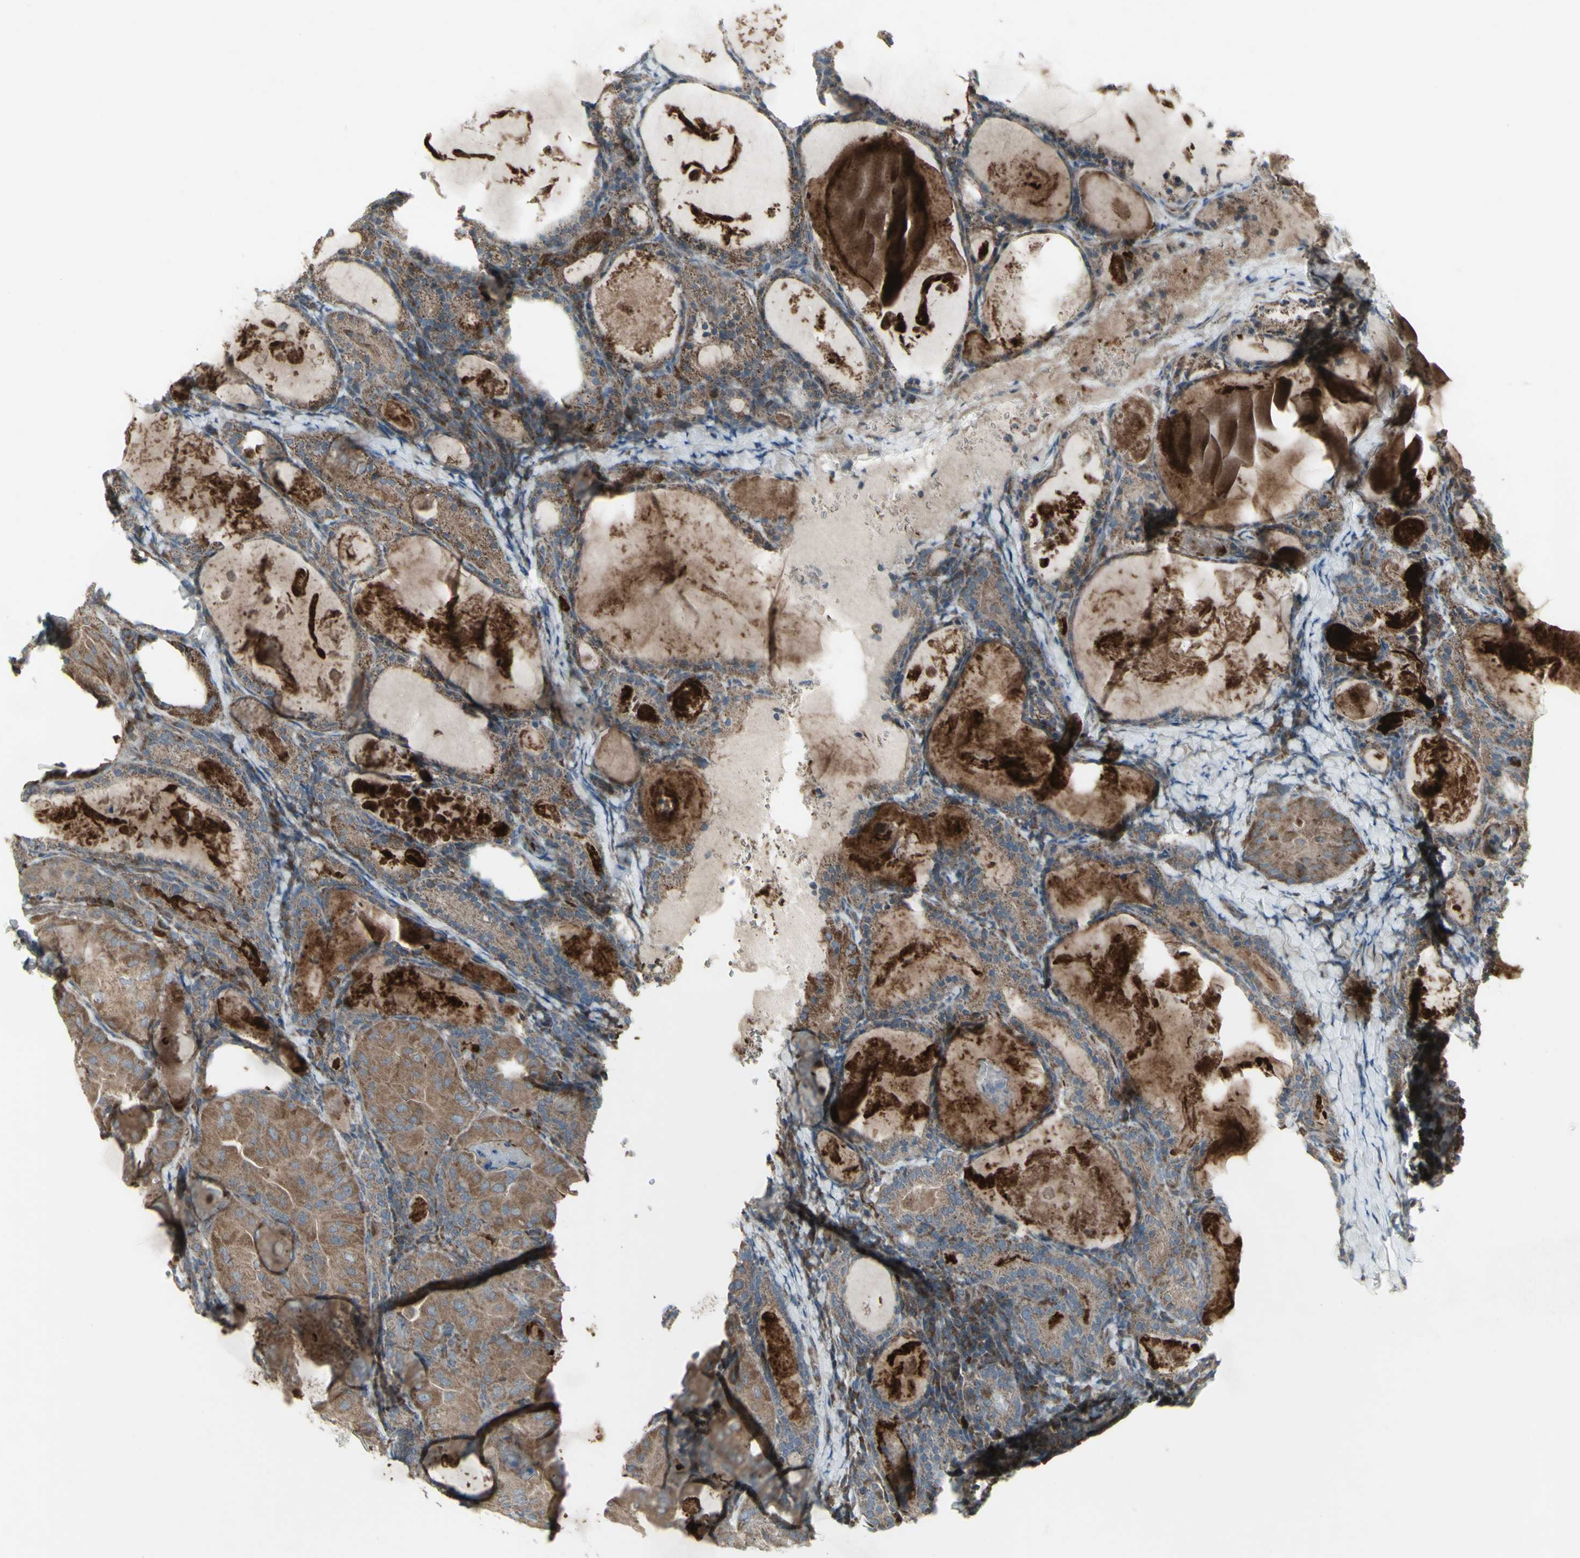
{"staining": {"intensity": "moderate", "quantity": ">75%", "location": "cytoplasmic/membranous"}, "tissue": "thyroid cancer", "cell_type": "Tumor cells", "image_type": "cancer", "snomed": [{"axis": "morphology", "description": "Papillary adenocarcinoma, NOS"}, {"axis": "topography", "description": "Thyroid gland"}], "caption": "Brown immunohistochemical staining in thyroid cancer (papillary adenocarcinoma) exhibits moderate cytoplasmic/membranous positivity in approximately >75% of tumor cells.", "gene": "SHC1", "patient": {"sex": "female", "age": 42}}